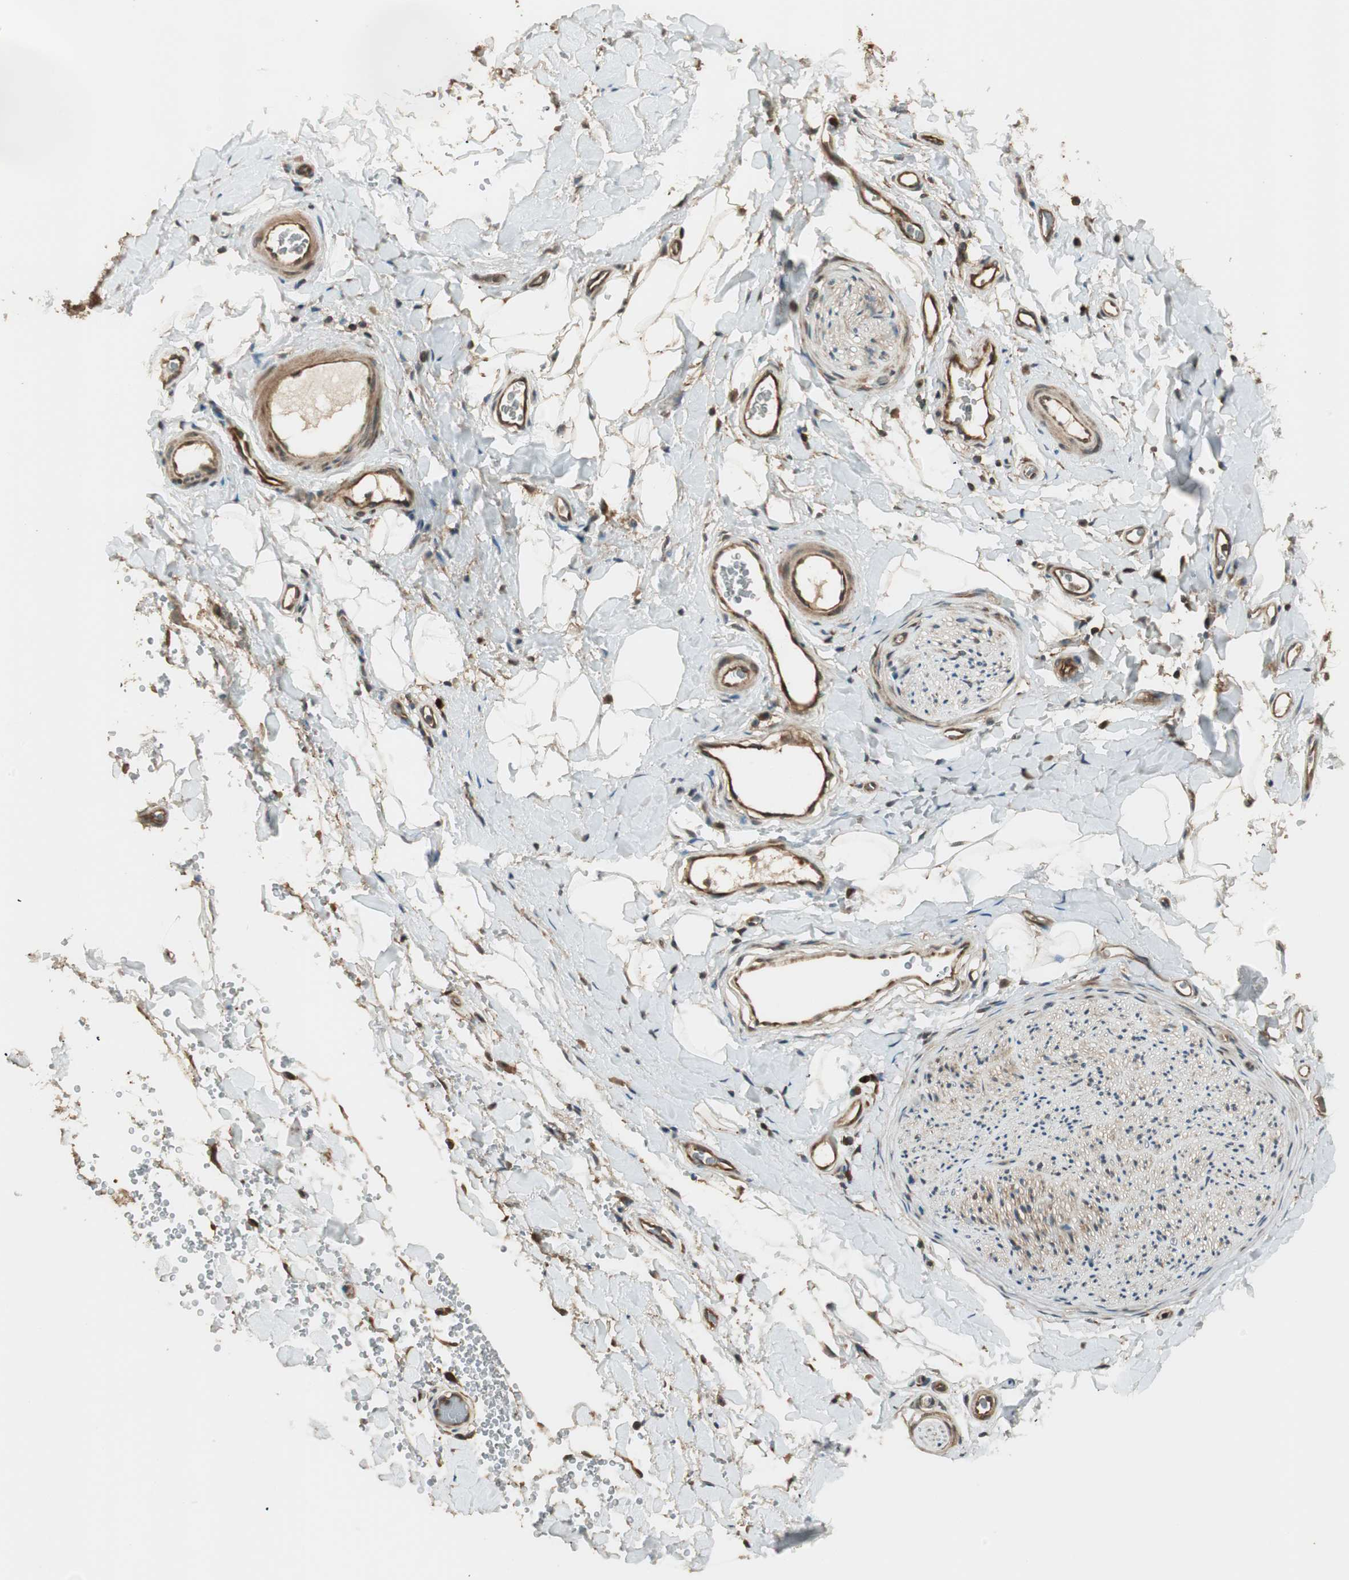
{"staining": {"intensity": "weak", "quantity": ">75%", "location": "cytoplasmic/membranous"}, "tissue": "adipose tissue", "cell_type": "Adipocytes", "image_type": "normal", "snomed": [{"axis": "morphology", "description": "Normal tissue, NOS"}, {"axis": "morphology", "description": "Carcinoma, NOS"}, {"axis": "topography", "description": "Pancreas"}, {"axis": "topography", "description": "Peripheral nerve tissue"}], "caption": "IHC histopathology image of benign adipose tissue: human adipose tissue stained using immunohistochemistry (IHC) reveals low levels of weak protein expression localized specifically in the cytoplasmic/membranous of adipocytes, appearing as a cytoplasmic/membranous brown color.", "gene": "CNOT4", "patient": {"sex": "female", "age": 29}}